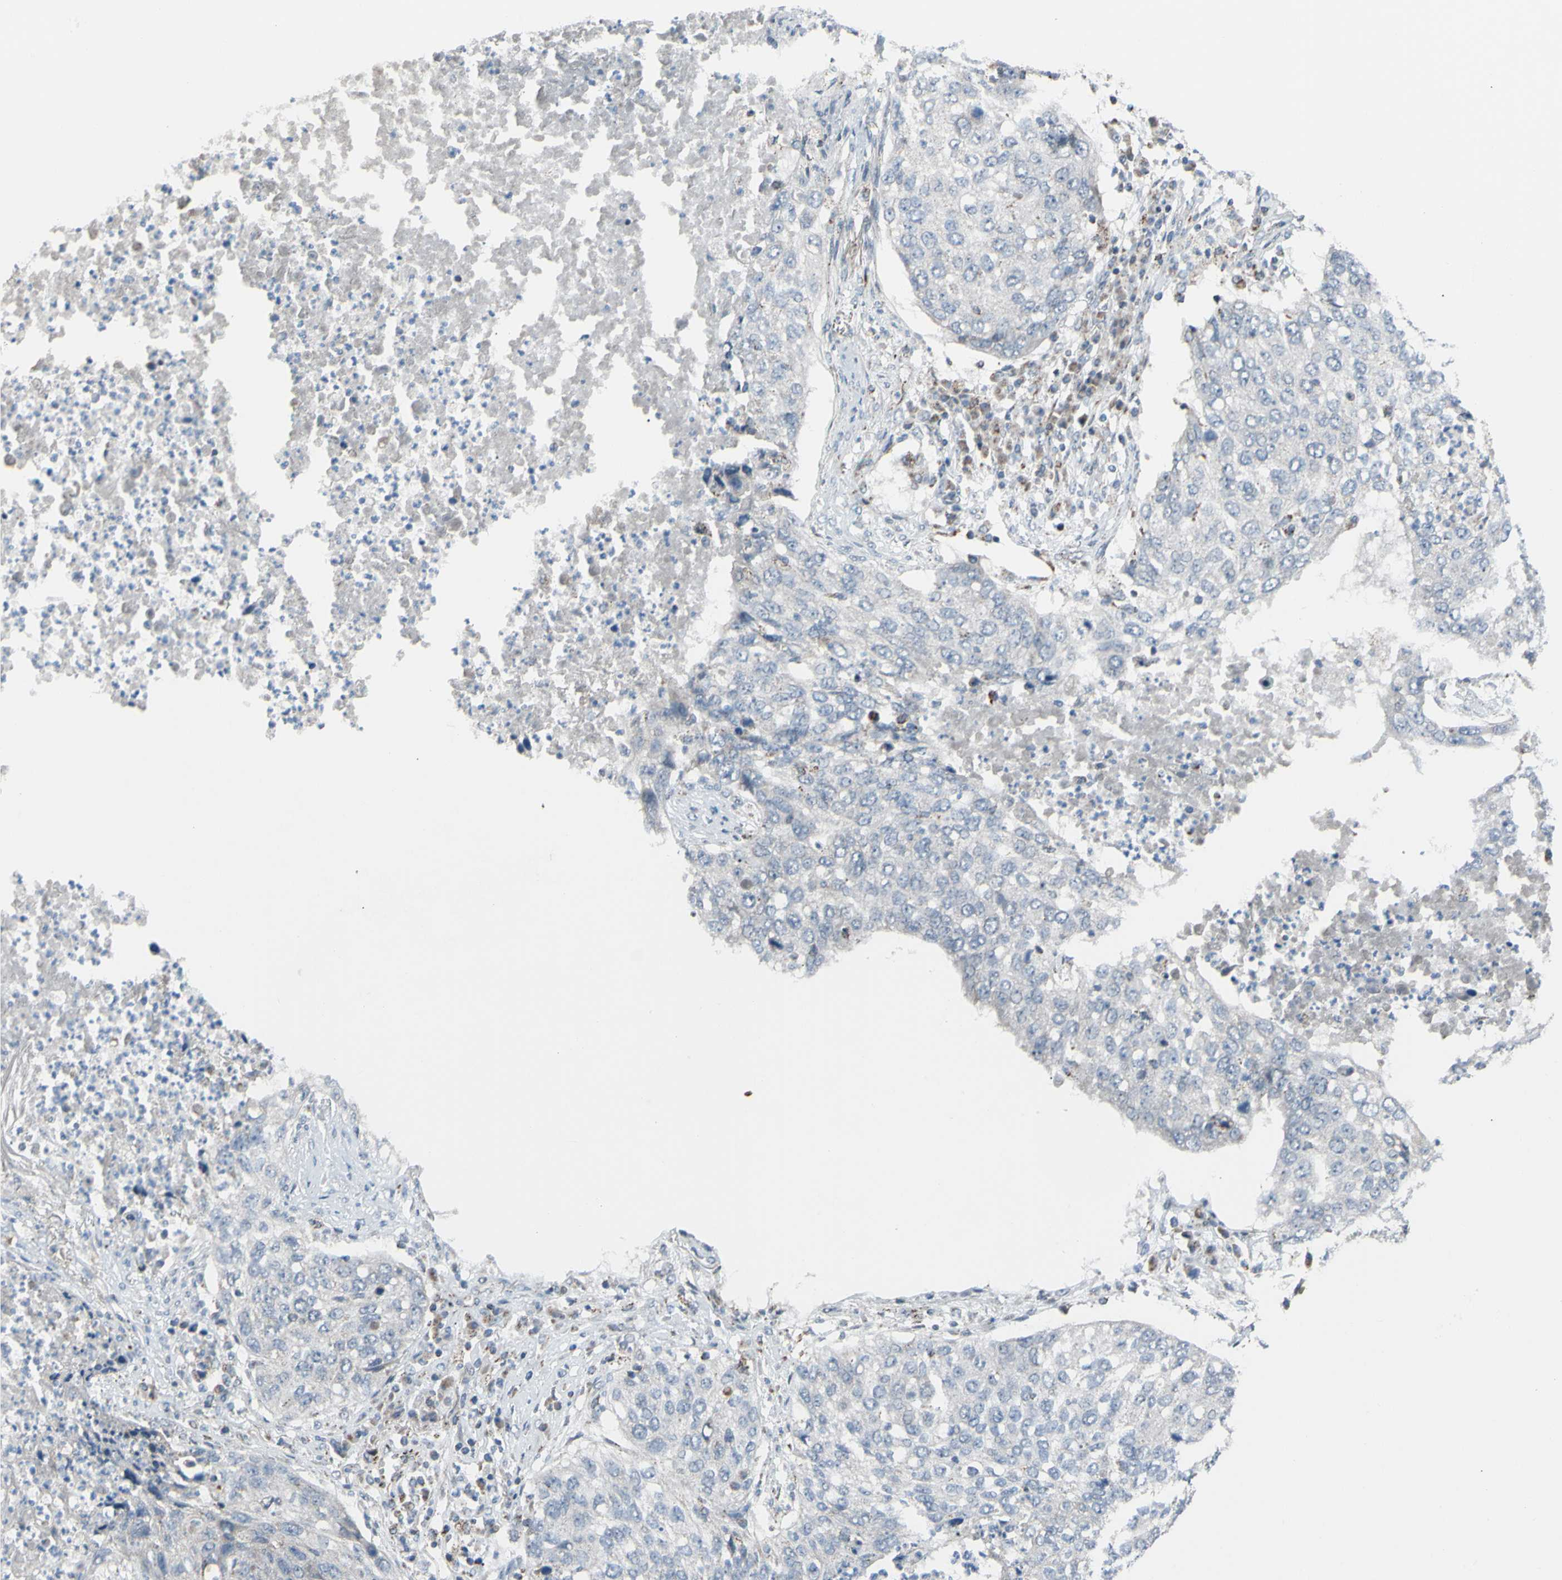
{"staining": {"intensity": "negative", "quantity": "none", "location": "none"}, "tissue": "lung cancer", "cell_type": "Tumor cells", "image_type": "cancer", "snomed": [{"axis": "morphology", "description": "Squamous cell carcinoma, NOS"}, {"axis": "topography", "description": "Lung"}], "caption": "The IHC micrograph has no significant expression in tumor cells of lung squamous cell carcinoma tissue.", "gene": "GLT8D1", "patient": {"sex": "female", "age": 63}}